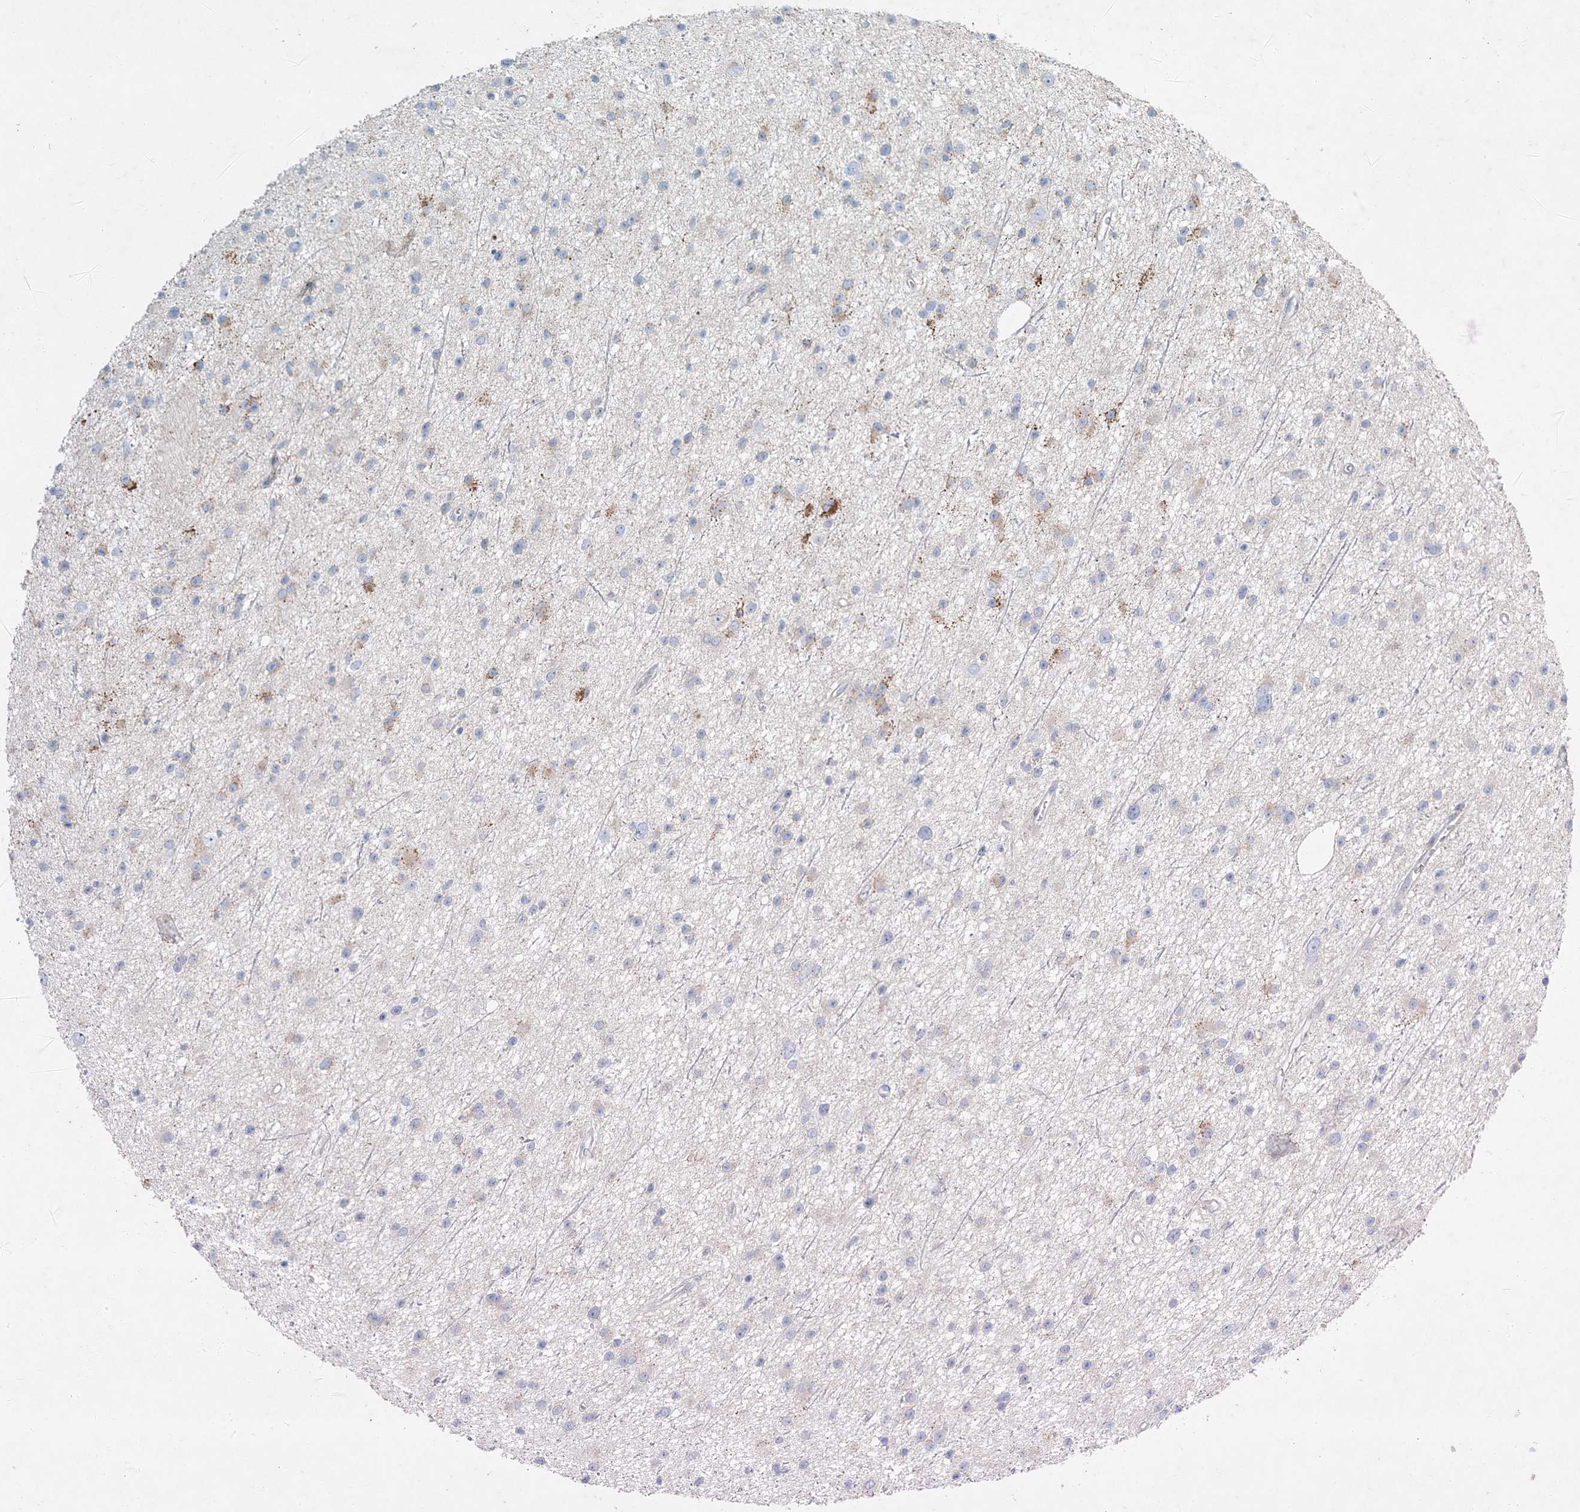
{"staining": {"intensity": "negative", "quantity": "none", "location": "none"}, "tissue": "glioma", "cell_type": "Tumor cells", "image_type": "cancer", "snomed": [{"axis": "morphology", "description": "Glioma, malignant, Low grade"}, {"axis": "topography", "description": "Cerebral cortex"}], "caption": "This is an immunohistochemistry histopathology image of human glioma. There is no expression in tumor cells.", "gene": "LTN1", "patient": {"sex": "female", "age": 39}}